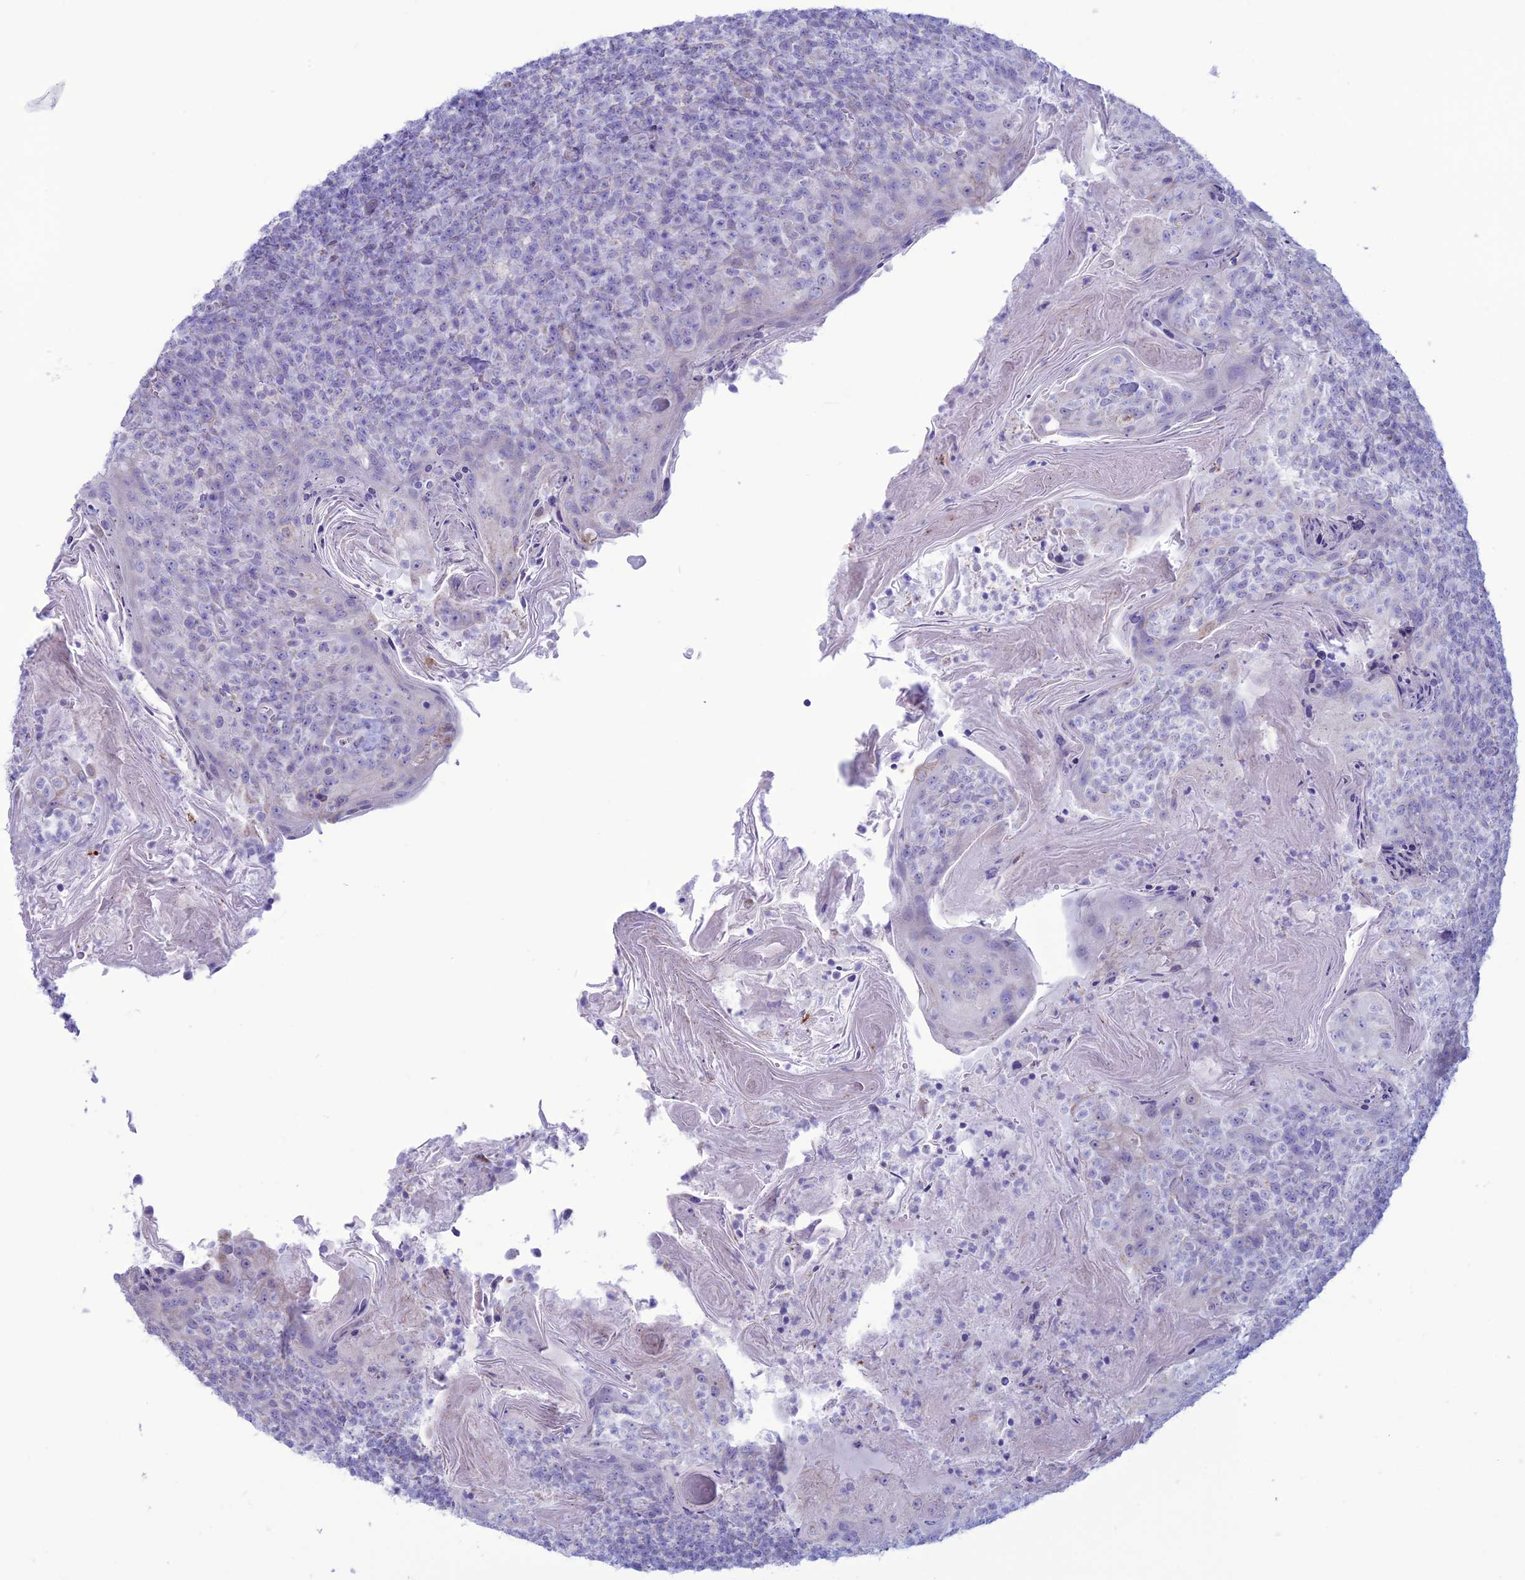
{"staining": {"intensity": "negative", "quantity": "none", "location": "none"}, "tissue": "tonsil", "cell_type": "Germinal center cells", "image_type": "normal", "snomed": [{"axis": "morphology", "description": "Normal tissue, NOS"}, {"axis": "topography", "description": "Tonsil"}], "caption": "Germinal center cells show no significant protein expression in unremarkable tonsil. (DAB immunohistochemistry, high magnification).", "gene": "CFAP210", "patient": {"sex": "female", "age": 10}}